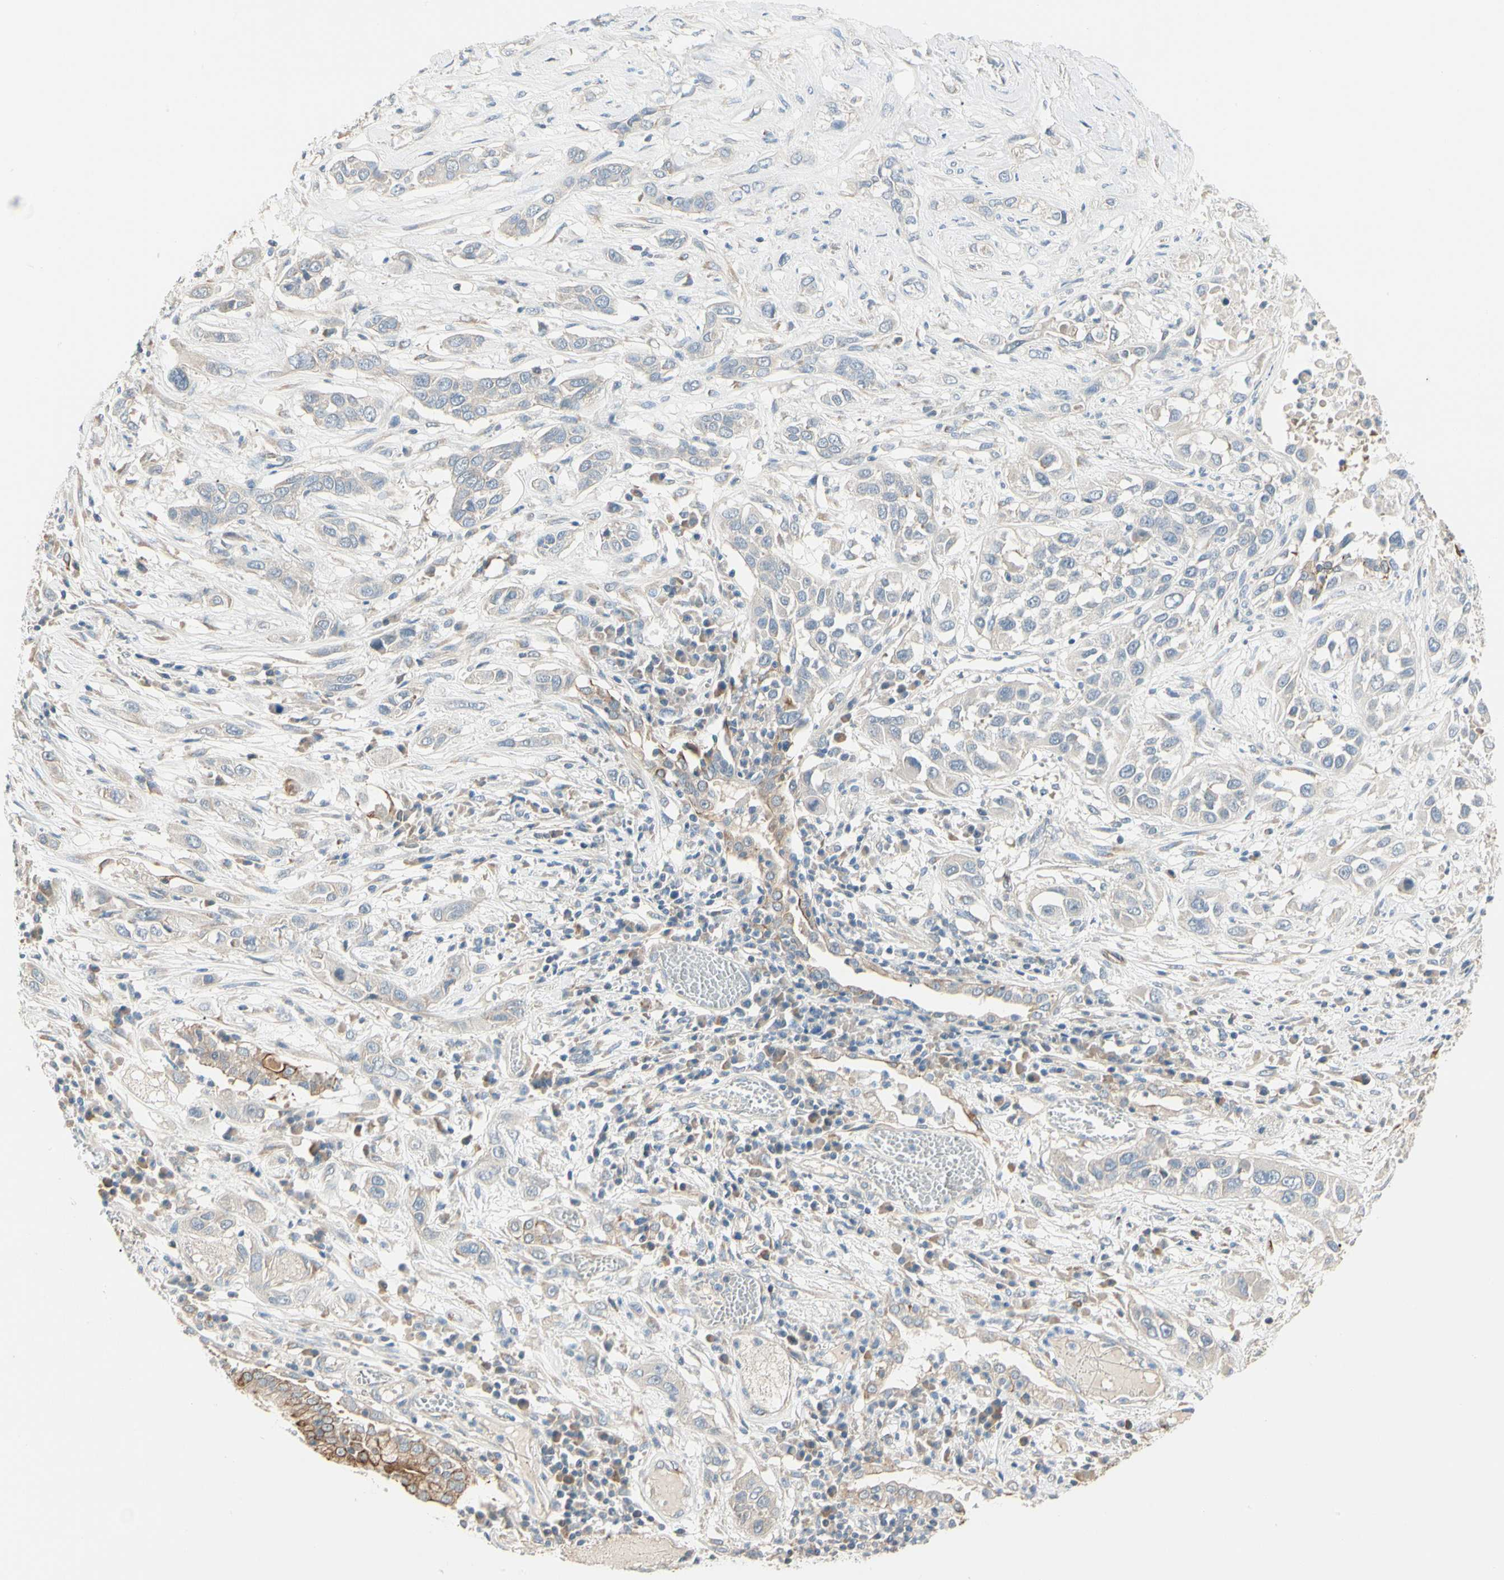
{"staining": {"intensity": "negative", "quantity": "none", "location": "none"}, "tissue": "lung cancer", "cell_type": "Tumor cells", "image_type": "cancer", "snomed": [{"axis": "morphology", "description": "Squamous cell carcinoma, NOS"}, {"axis": "topography", "description": "Lung"}], "caption": "Tumor cells show no significant protein positivity in lung cancer (squamous cell carcinoma).", "gene": "DUSP12", "patient": {"sex": "male", "age": 71}}